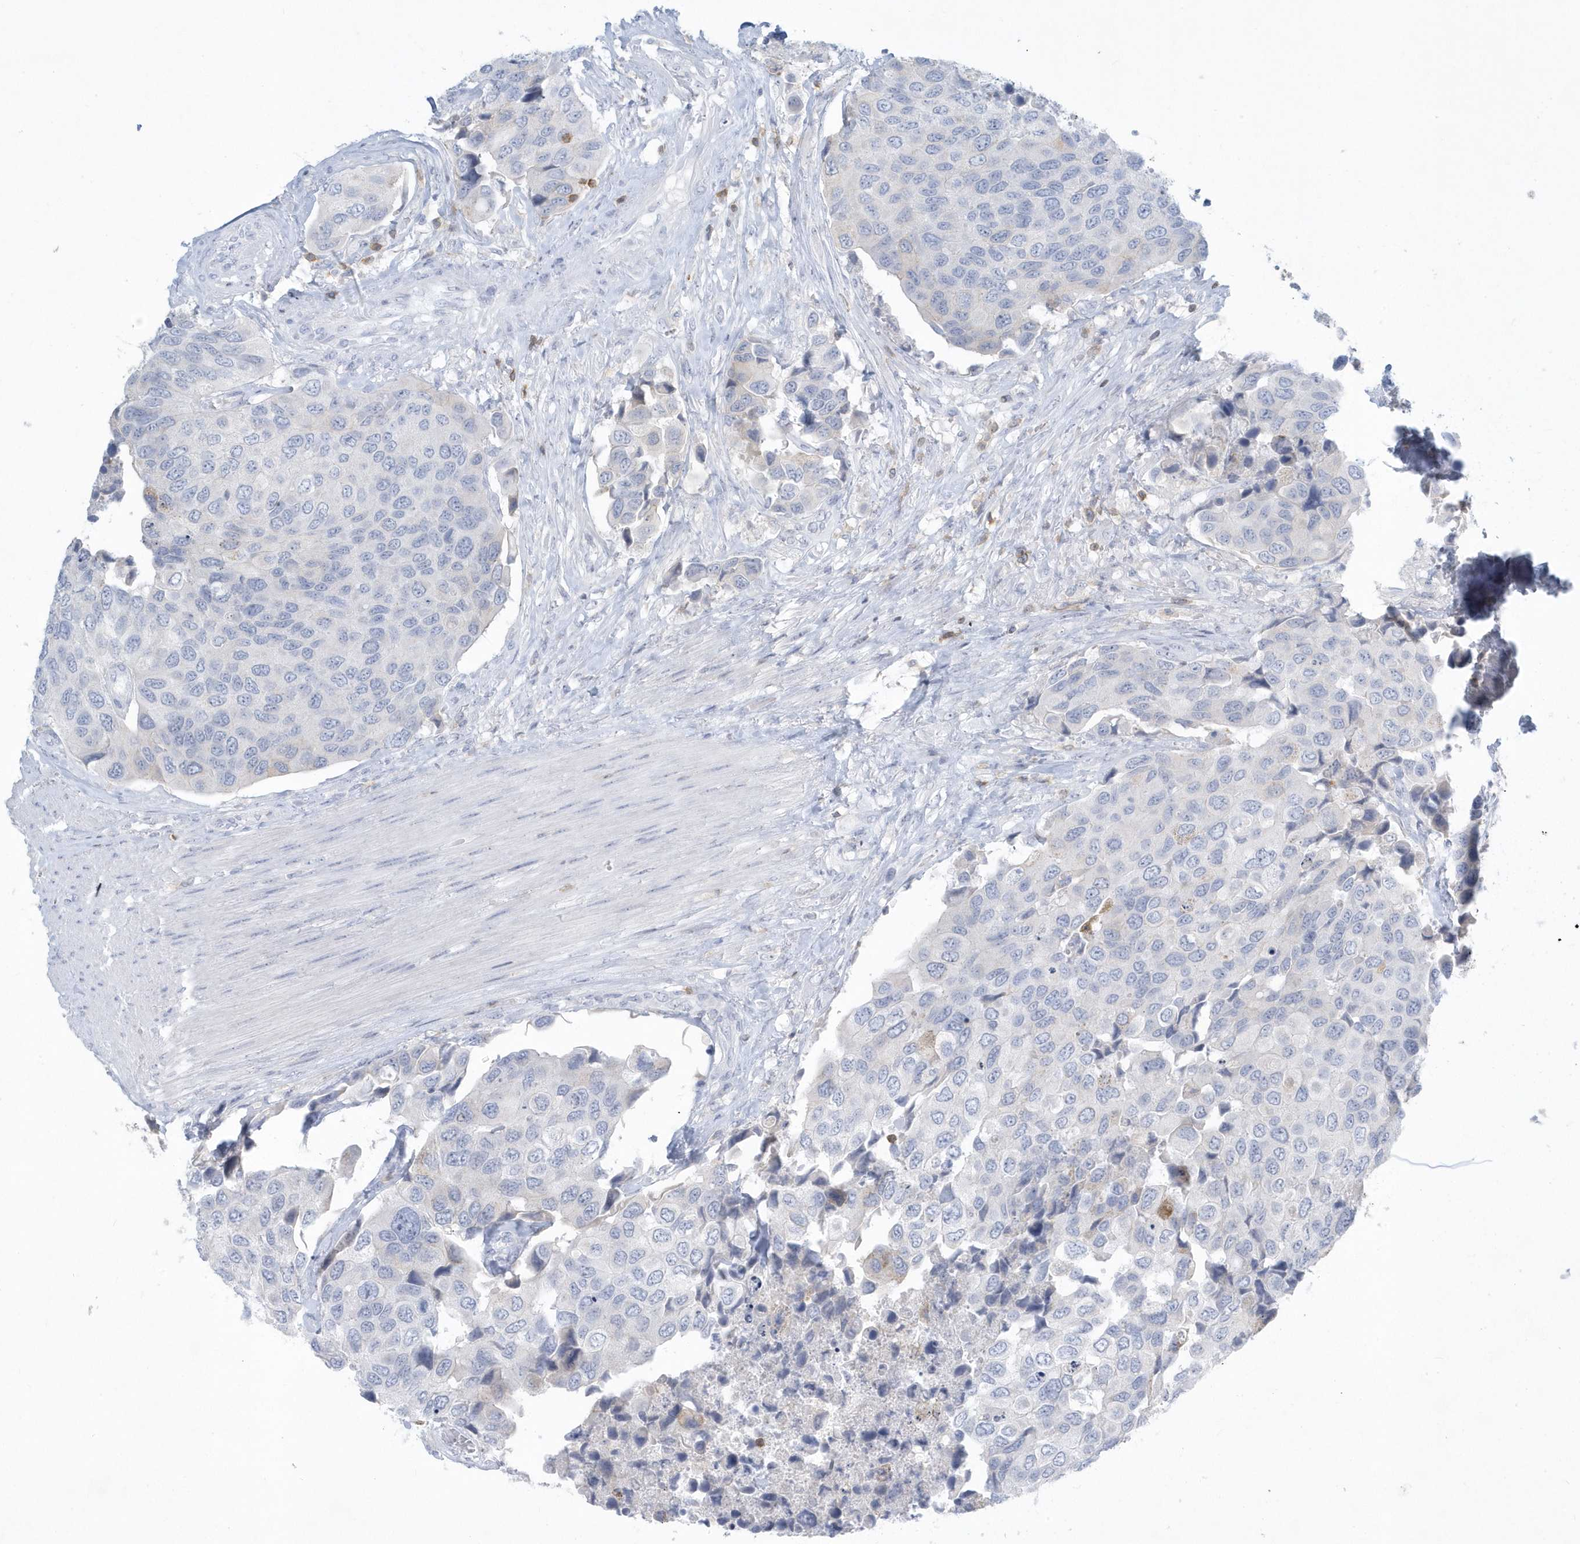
{"staining": {"intensity": "negative", "quantity": "none", "location": "none"}, "tissue": "urothelial cancer", "cell_type": "Tumor cells", "image_type": "cancer", "snomed": [{"axis": "morphology", "description": "Urothelial carcinoma, High grade"}, {"axis": "topography", "description": "Urinary bladder"}], "caption": "Urothelial cancer was stained to show a protein in brown. There is no significant positivity in tumor cells.", "gene": "PSD4", "patient": {"sex": "male", "age": 74}}